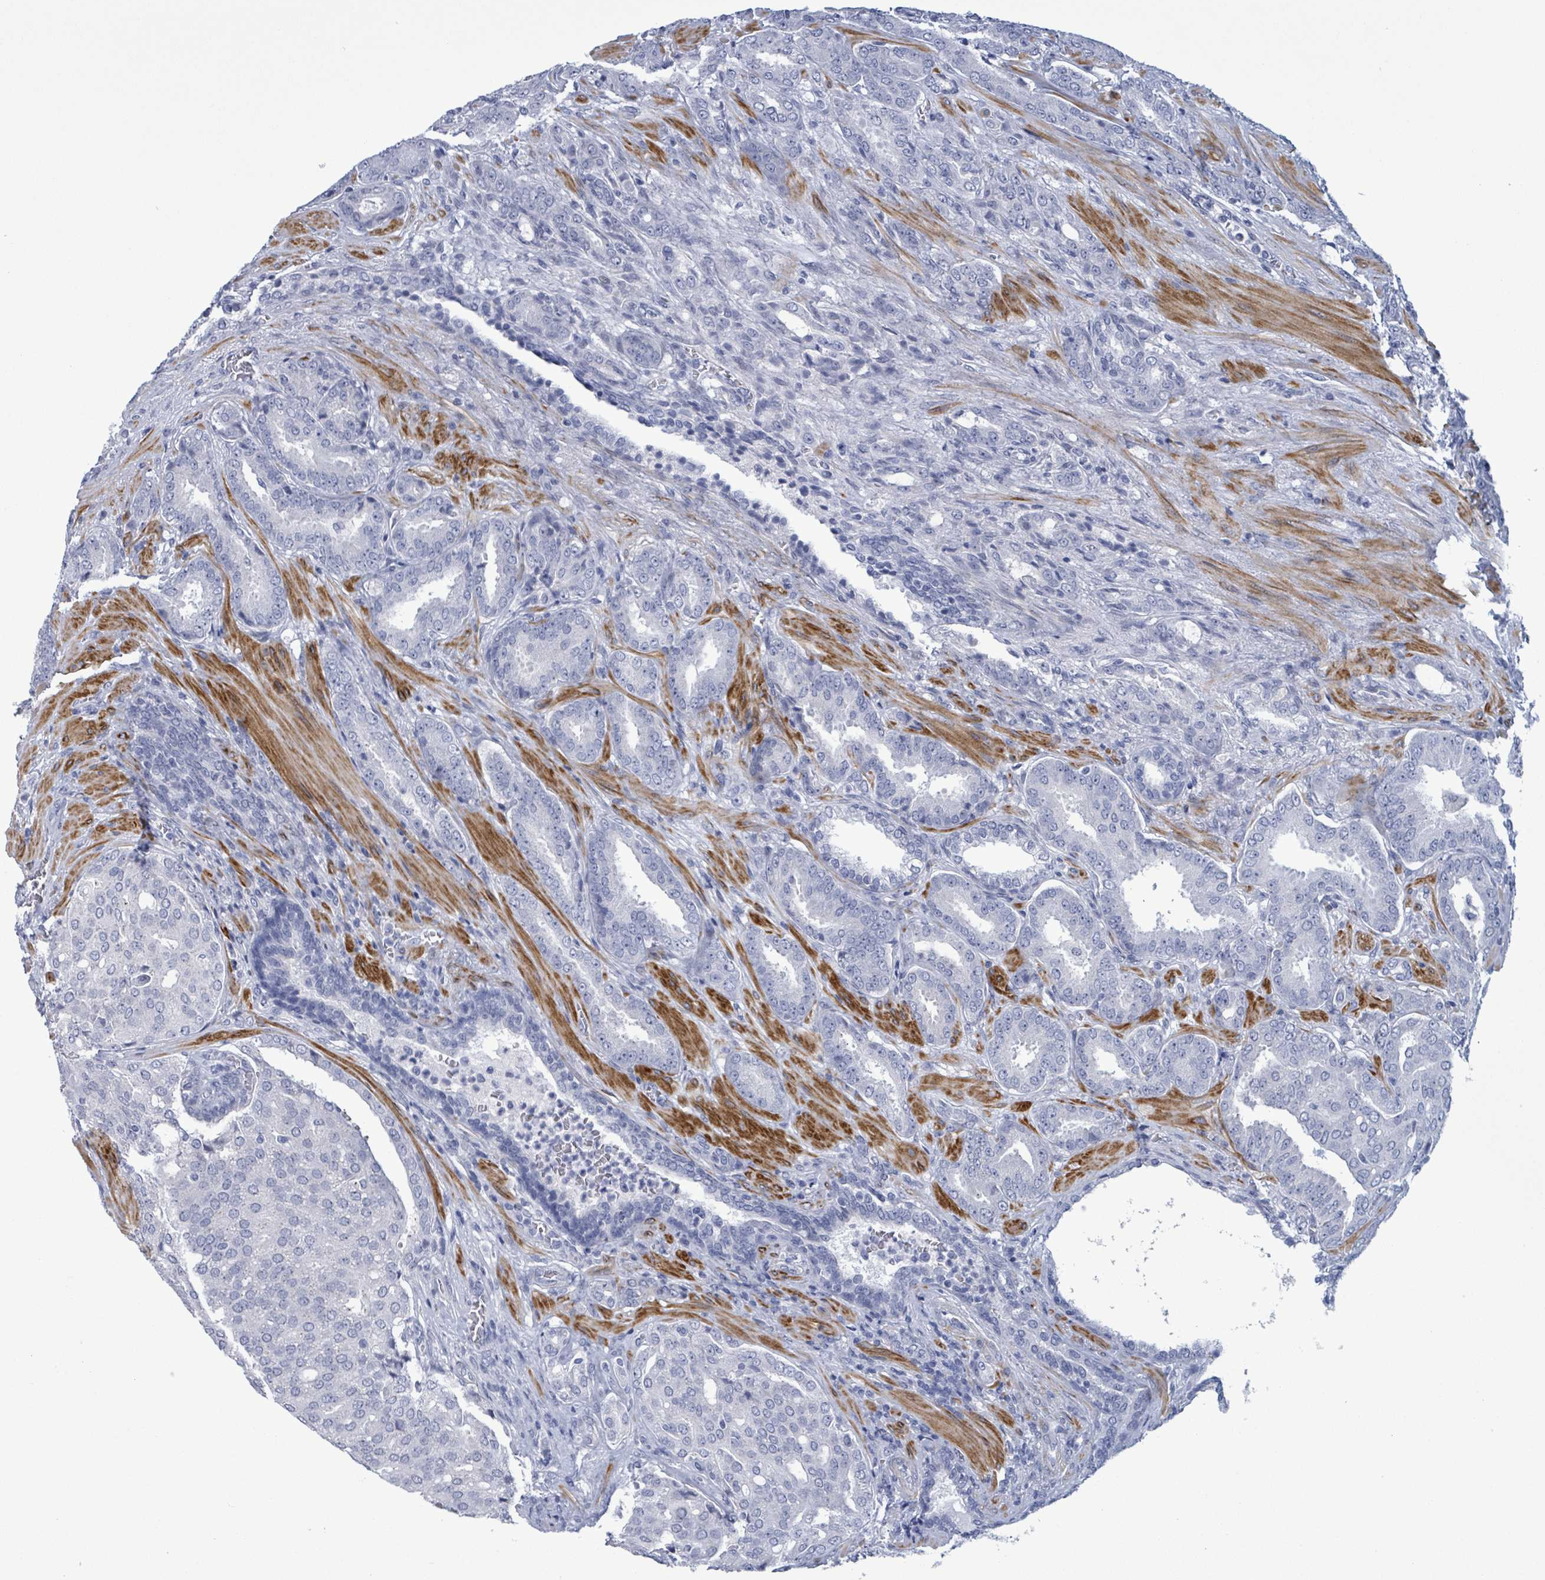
{"staining": {"intensity": "negative", "quantity": "none", "location": "none"}, "tissue": "prostate cancer", "cell_type": "Tumor cells", "image_type": "cancer", "snomed": [{"axis": "morphology", "description": "Adenocarcinoma, High grade"}, {"axis": "topography", "description": "Prostate"}], "caption": "IHC of human prostate adenocarcinoma (high-grade) demonstrates no staining in tumor cells.", "gene": "ZNF771", "patient": {"sex": "male", "age": 68}}